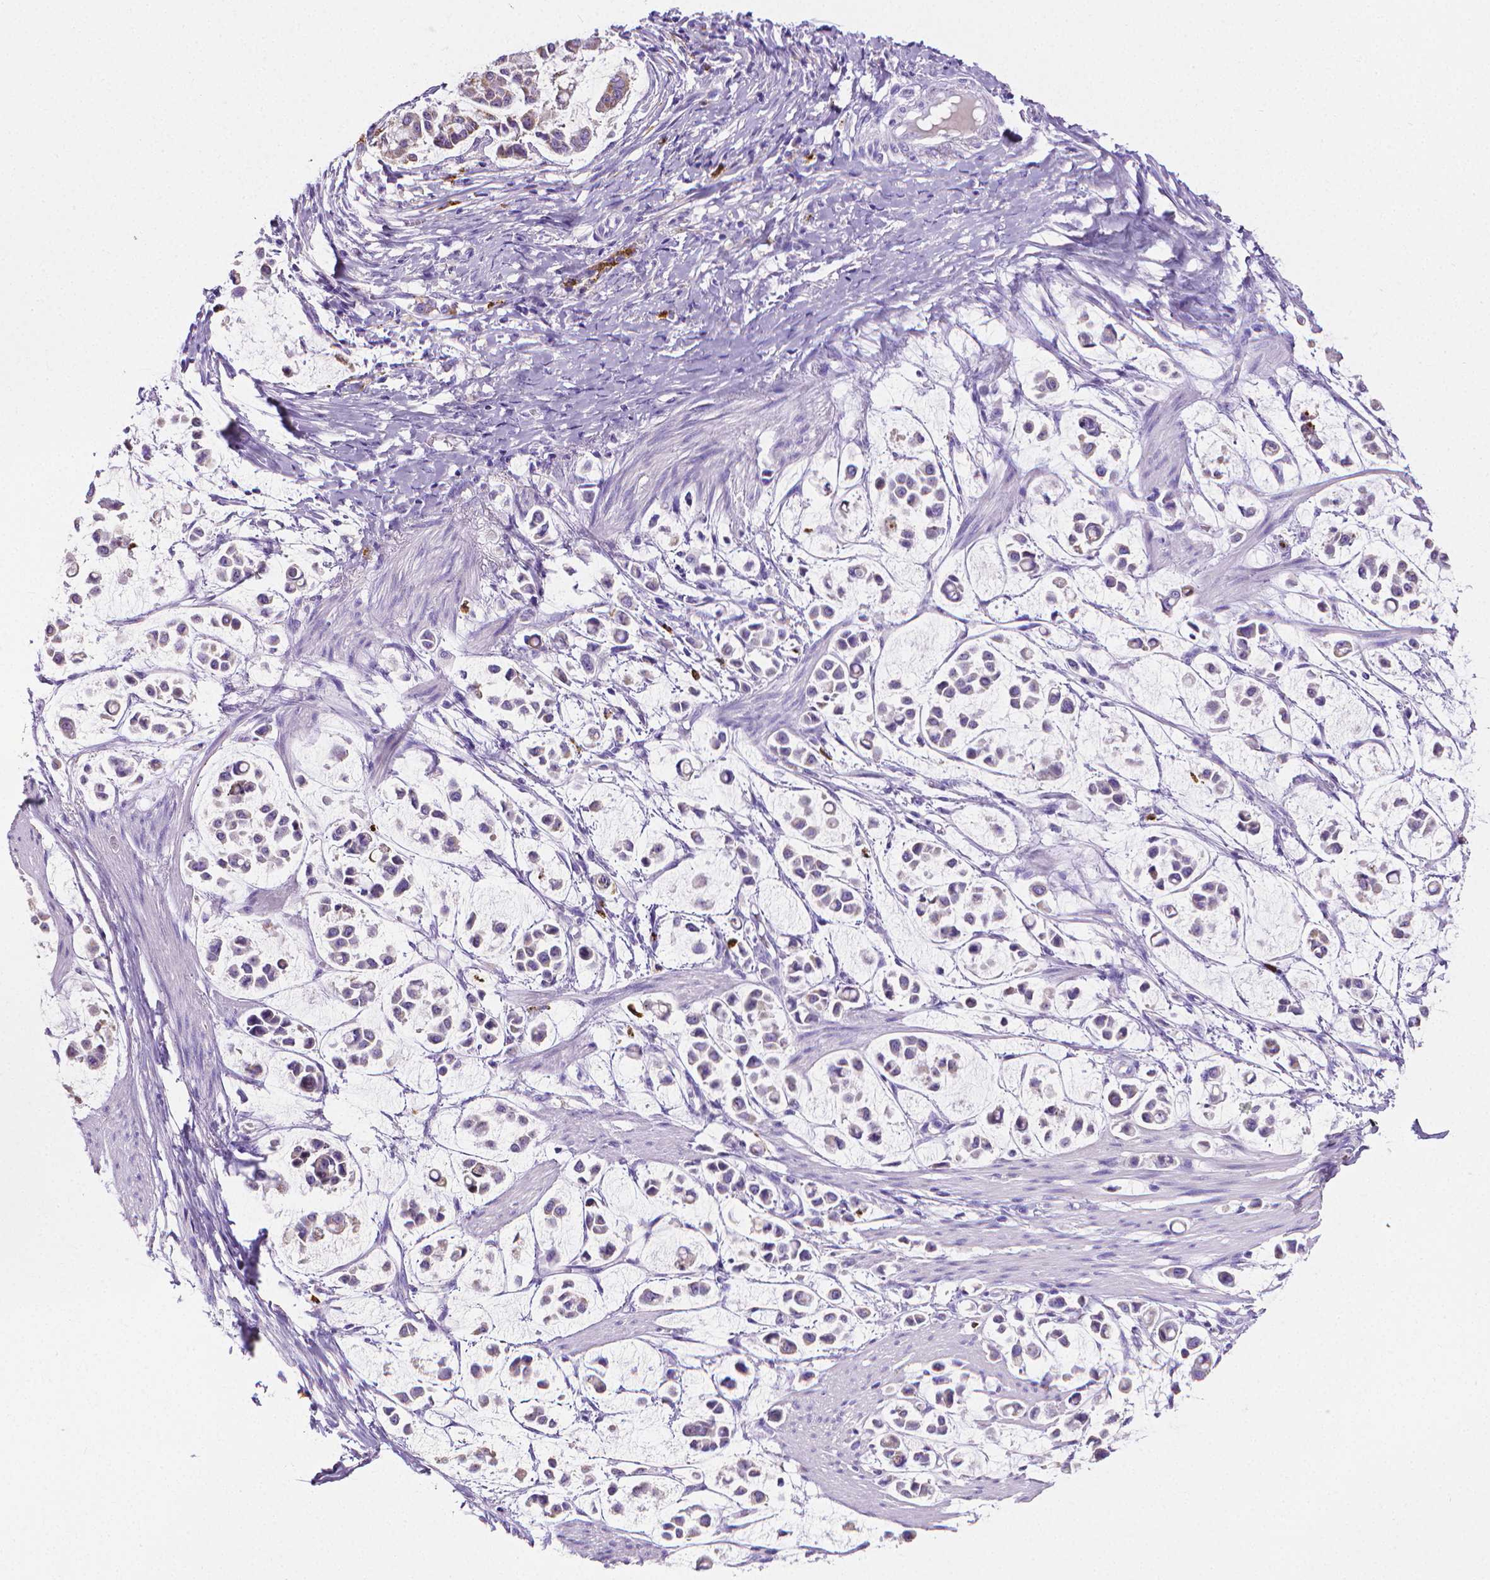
{"staining": {"intensity": "negative", "quantity": "none", "location": "none"}, "tissue": "stomach cancer", "cell_type": "Tumor cells", "image_type": "cancer", "snomed": [{"axis": "morphology", "description": "Adenocarcinoma, NOS"}, {"axis": "topography", "description": "Stomach"}], "caption": "A histopathology image of stomach cancer stained for a protein exhibits no brown staining in tumor cells.", "gene": "MMP9", "patient": {"sex": "male", "age": 82}}